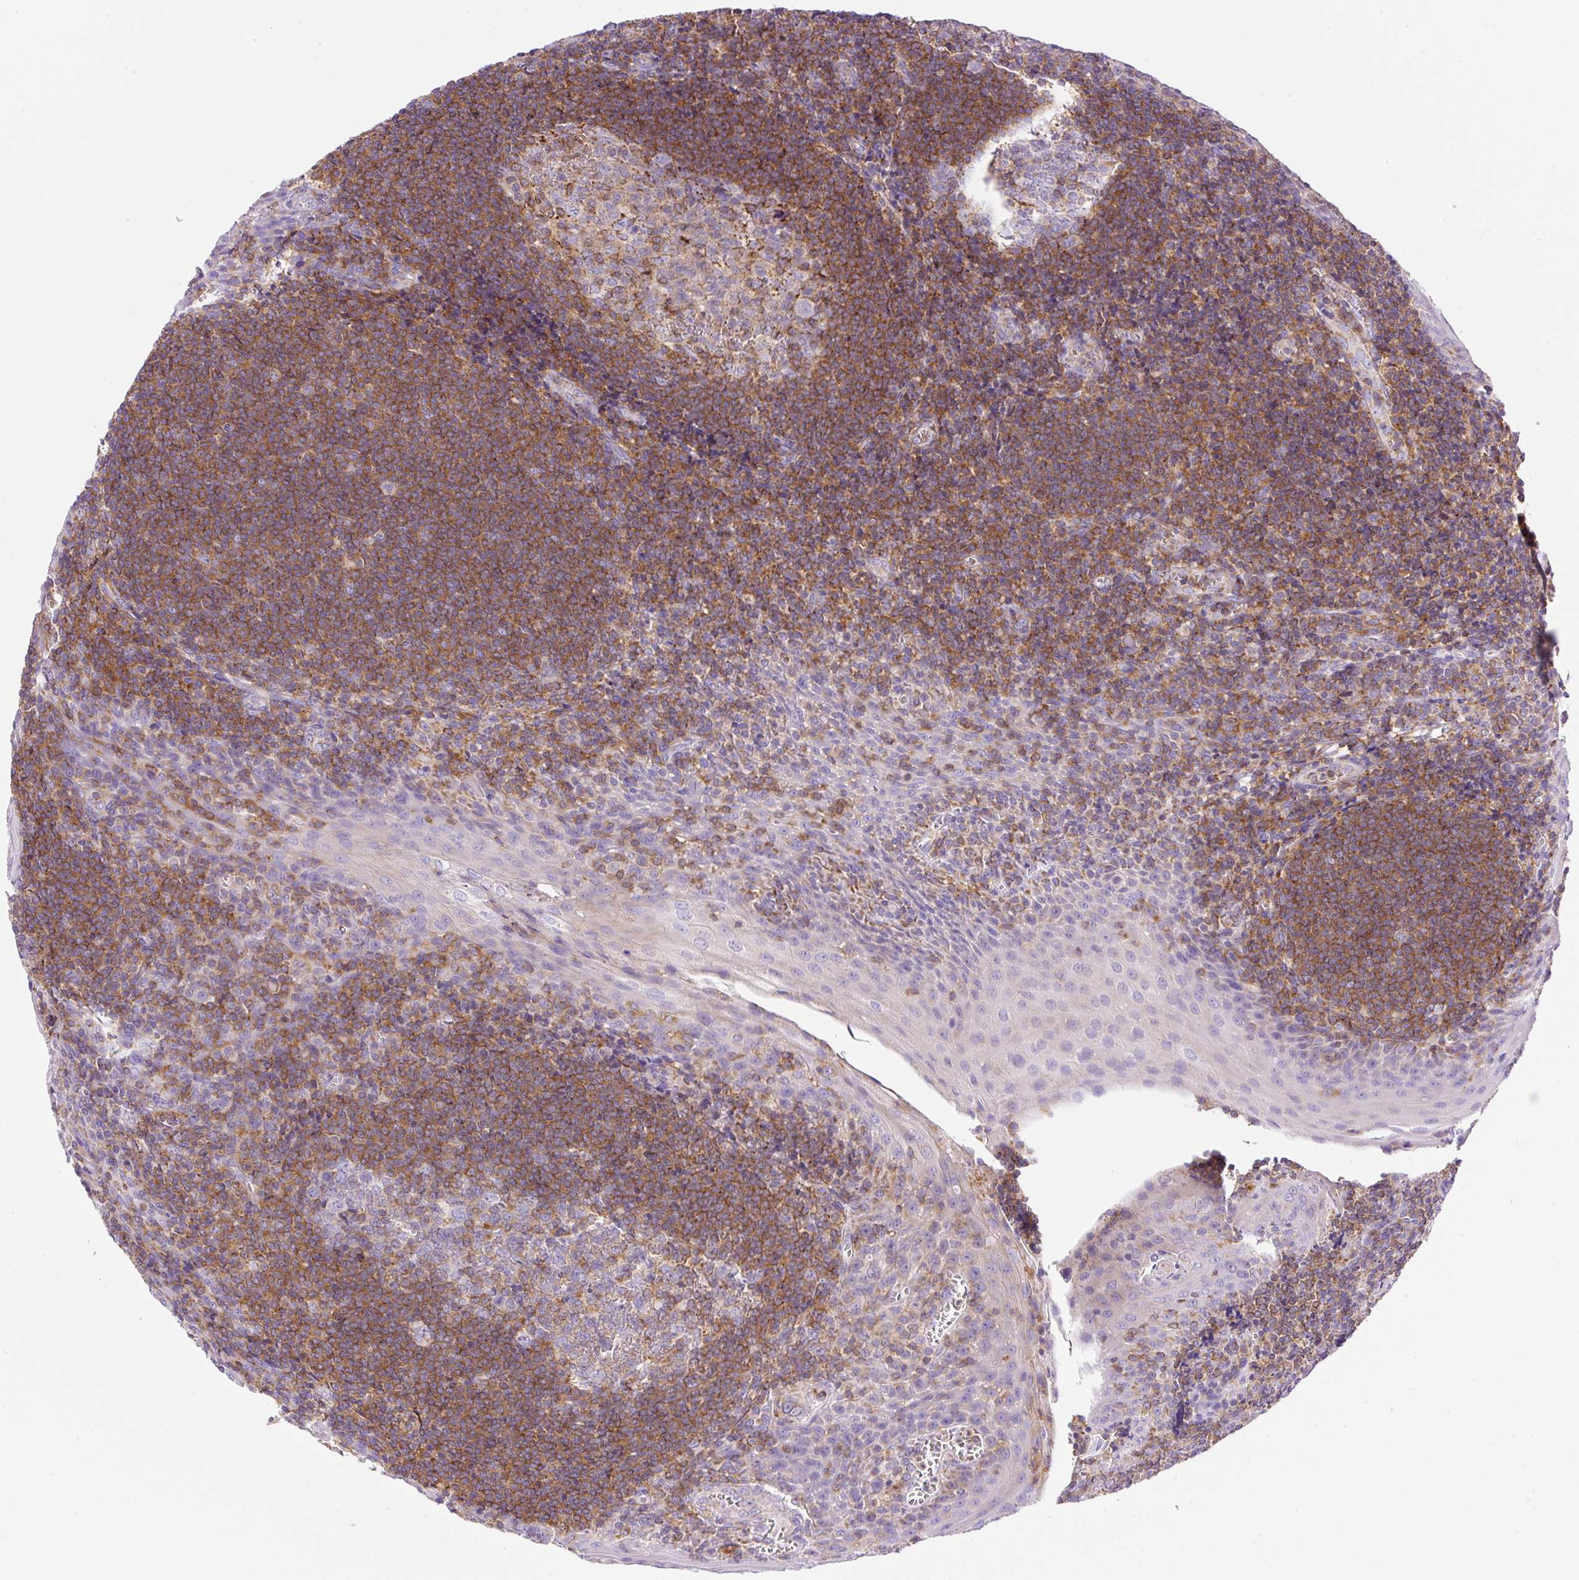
{"staining": {"intensity": "moderate", "quantity": "<25%", "location": "cytoplasmic/membranous"}, "tissue": "tonsil", "cell_type": "Germinal center cells", "image_type": "normal", "snomed": [{"axis": "morphology", "description": "Normal tissue, NOS"}, {"axis": "topography", "description": "Tonsil"}], "caption": "Protein staining demonstrates moderate cytoplasmic/membranous positivity in about <25% of germinal center cells in normal tonsil. Nuclei are stained in blue.", "gene": "NF1", "patient": {"sex": "male", "age": 27}}